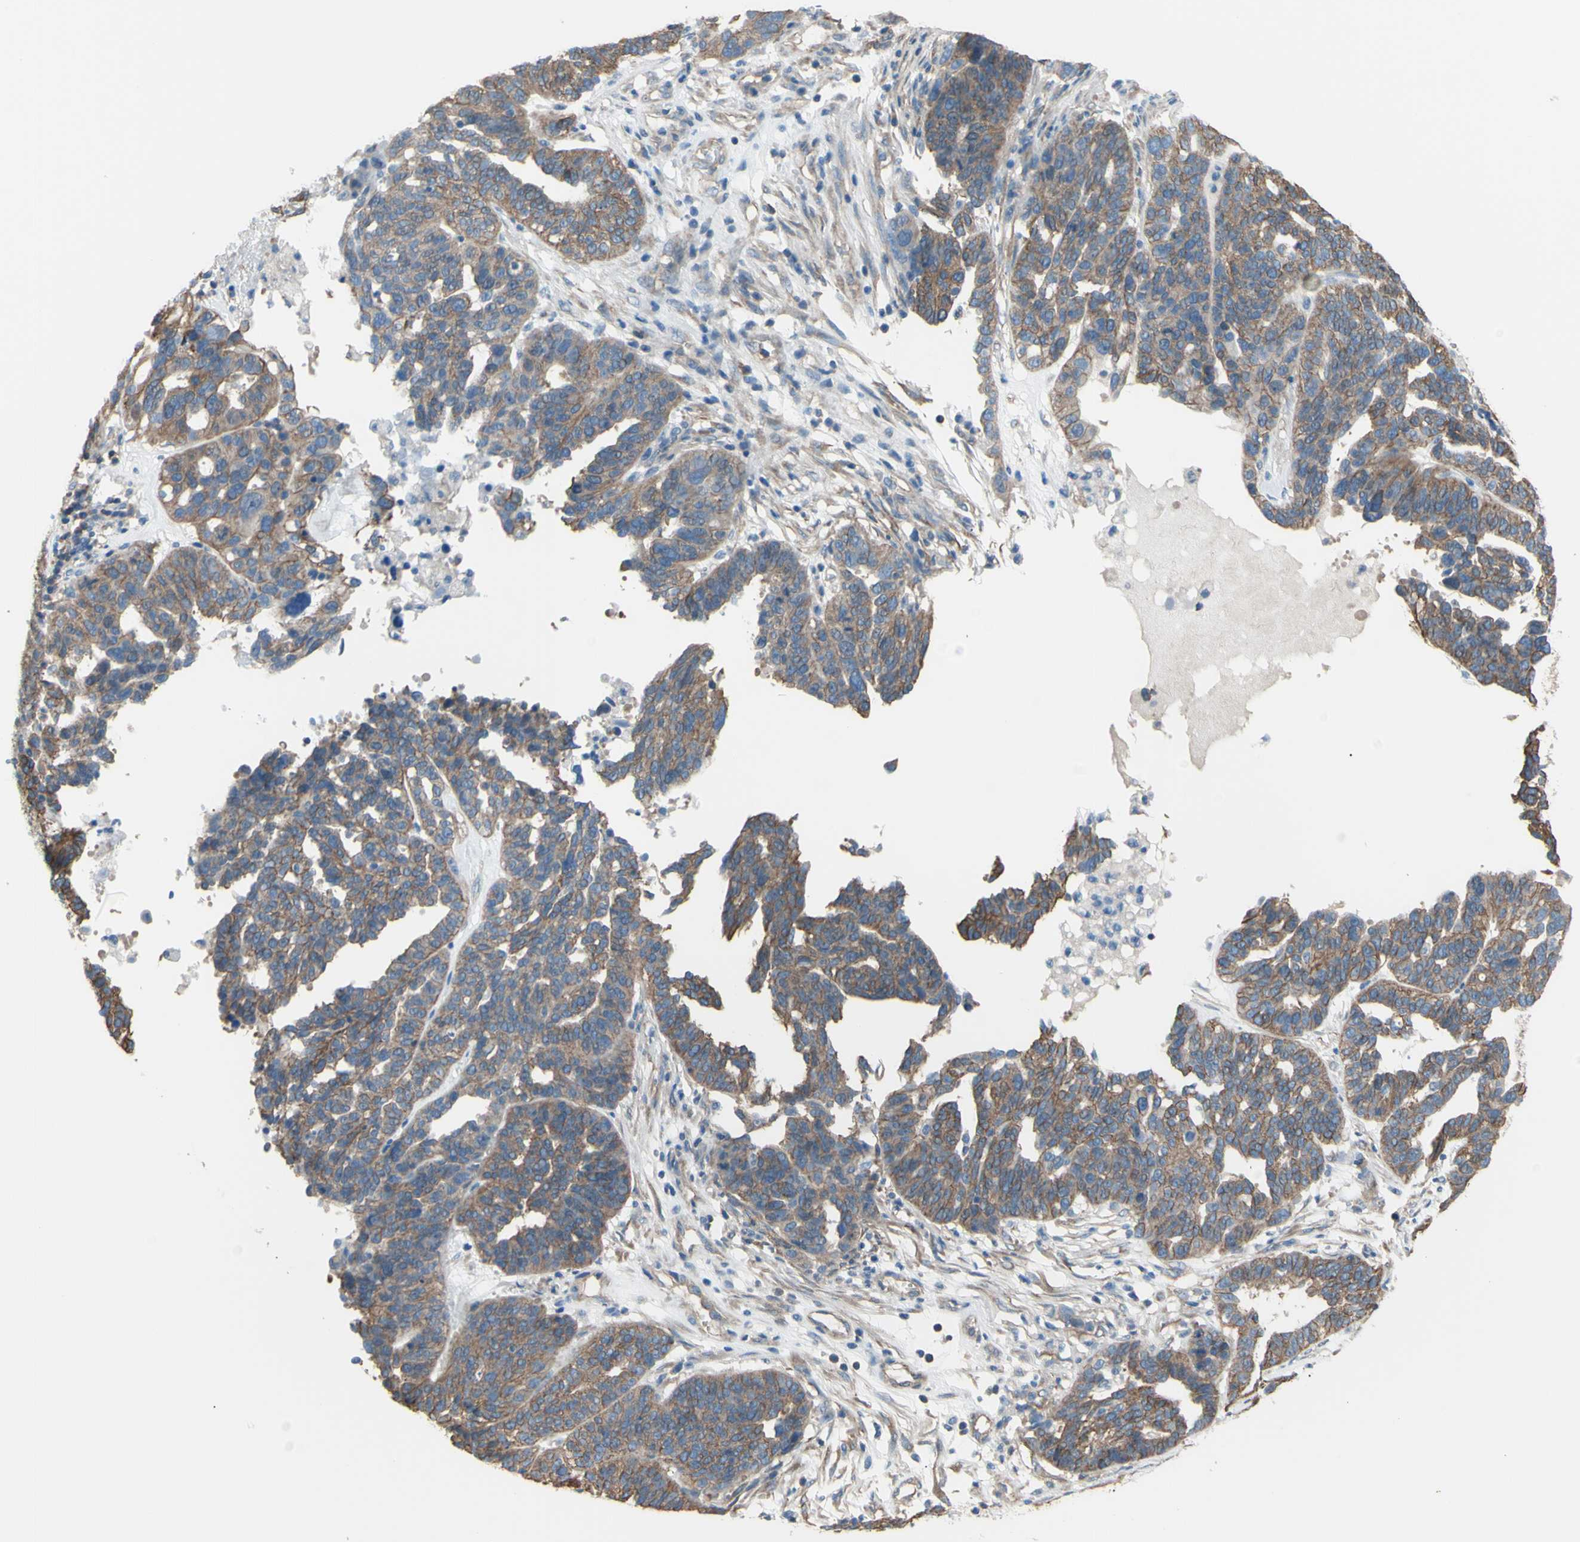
{"staining": {"intensity": "weak", "quantity": ">75%", "location": "cytoplasmic/membranous"}, "tissue": "ovarian cancer", "cell_type": "Tumor cells", "image_type": "cancer", "snomed": [{"axis": "morphology", "description": "Cystadenocarcinoma, serous, NOS"}, {"axis": "topography", "description": "Ovary"}], "caption": "Tumor cells reveal weak cytoplasmic/membranous staining in about >75% of cells in ovarian serous cystadenocarcinoma. The protein of interest is stained brown, and the nuclei are stained in blue (DAB IHC with brightfield microscopy, high magnification).", "gene": "ADD1", "patient": {"sex": "female", "age": 59}}